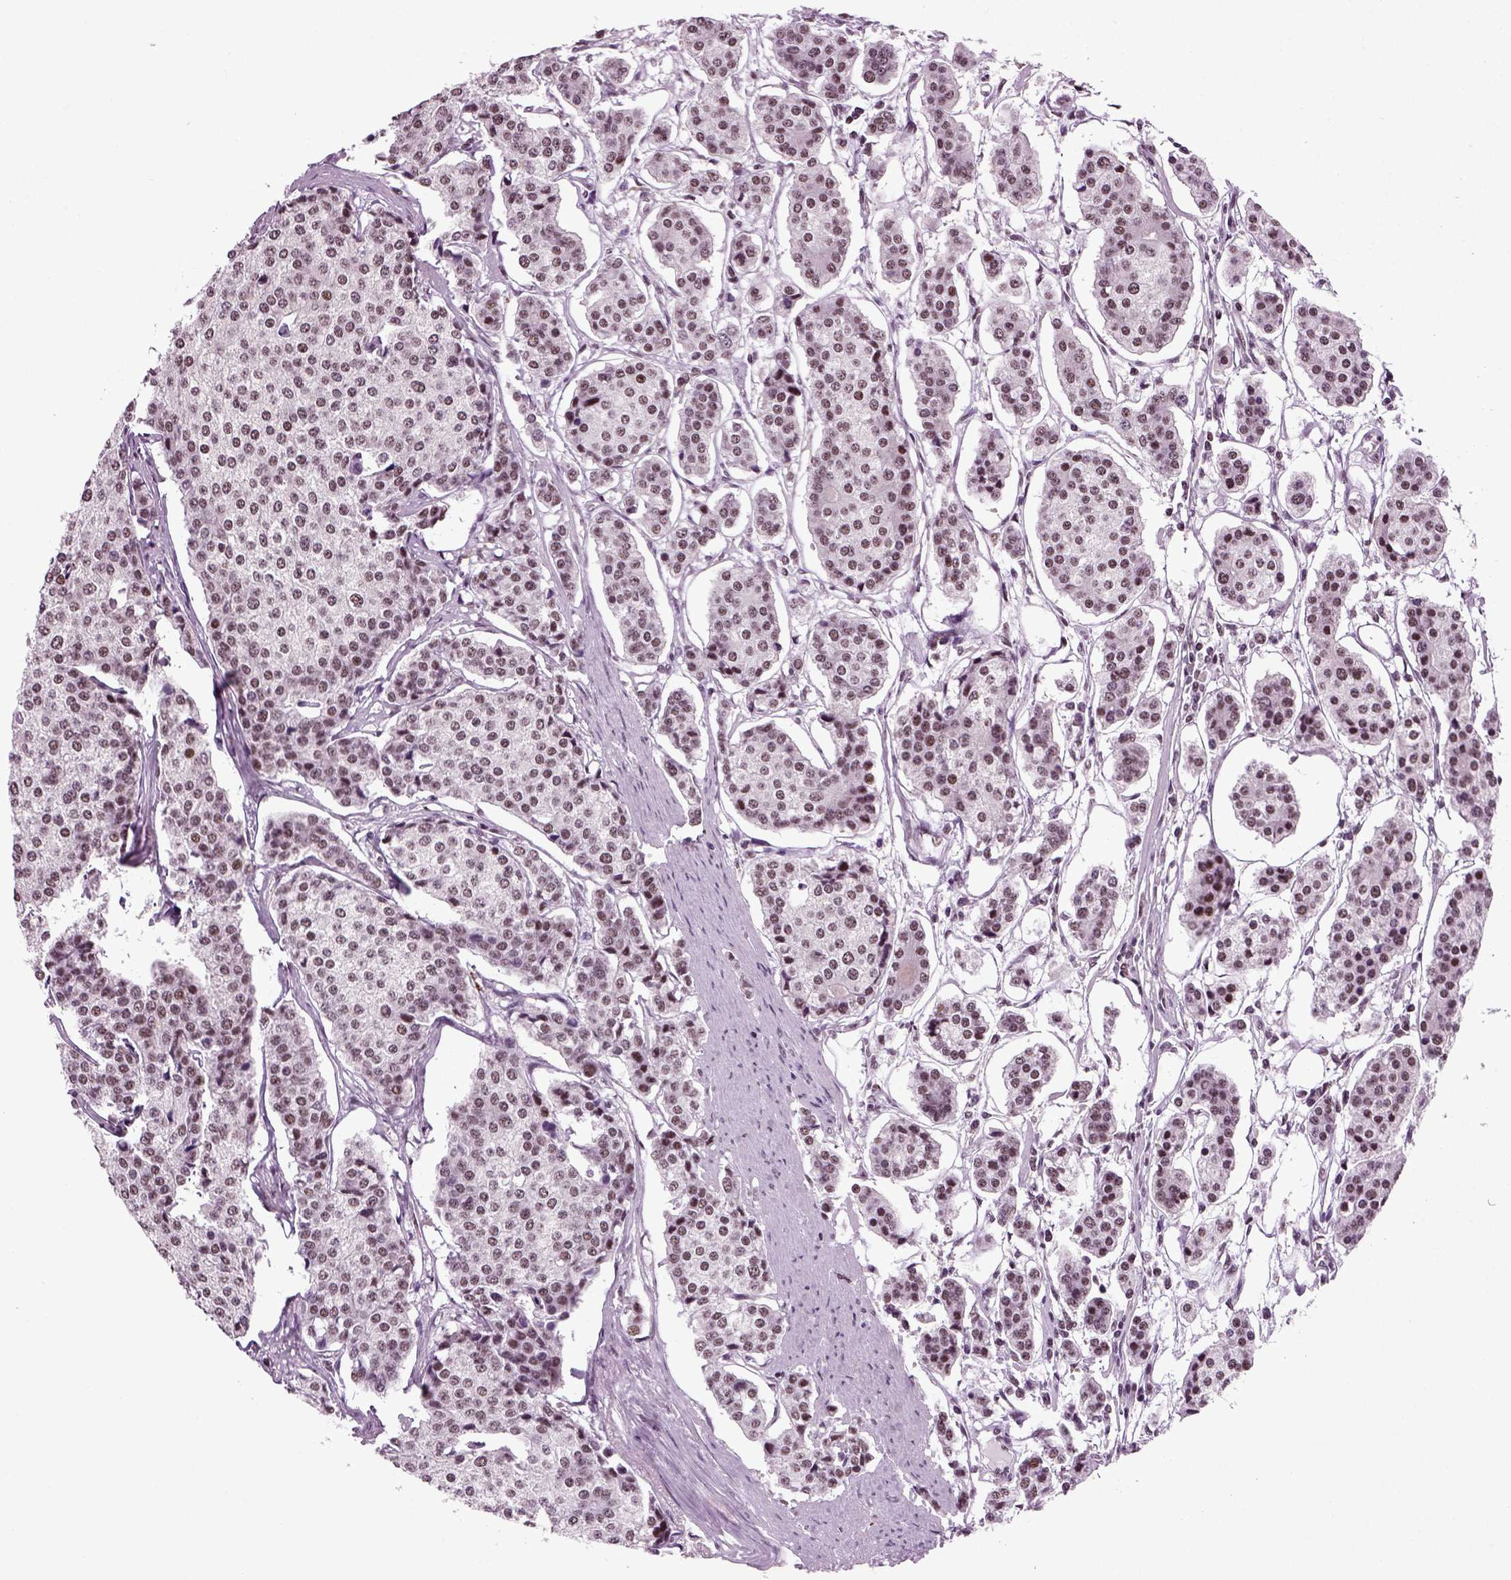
{"staining": {"intensity": "weak", "quantity": "<25%", "location": "nuclear"}, "tissue": "carcinoid", "cell_type": "Tumor cells", "image_type": "cancer", "snomed": [{"axis": "morphology", "description": "Carcinoid, malignant, NOS"}, {"axis": "topography", "description": "Small intestine"}], "caption": "This micrograph is of carcinoid stained with IHC to label a protein in brown with the nuclei are counter-stained blue. There is no staining in tumor cells.", "gene": "RCOR3", "patient": {"sex": "female", "age": 65}}